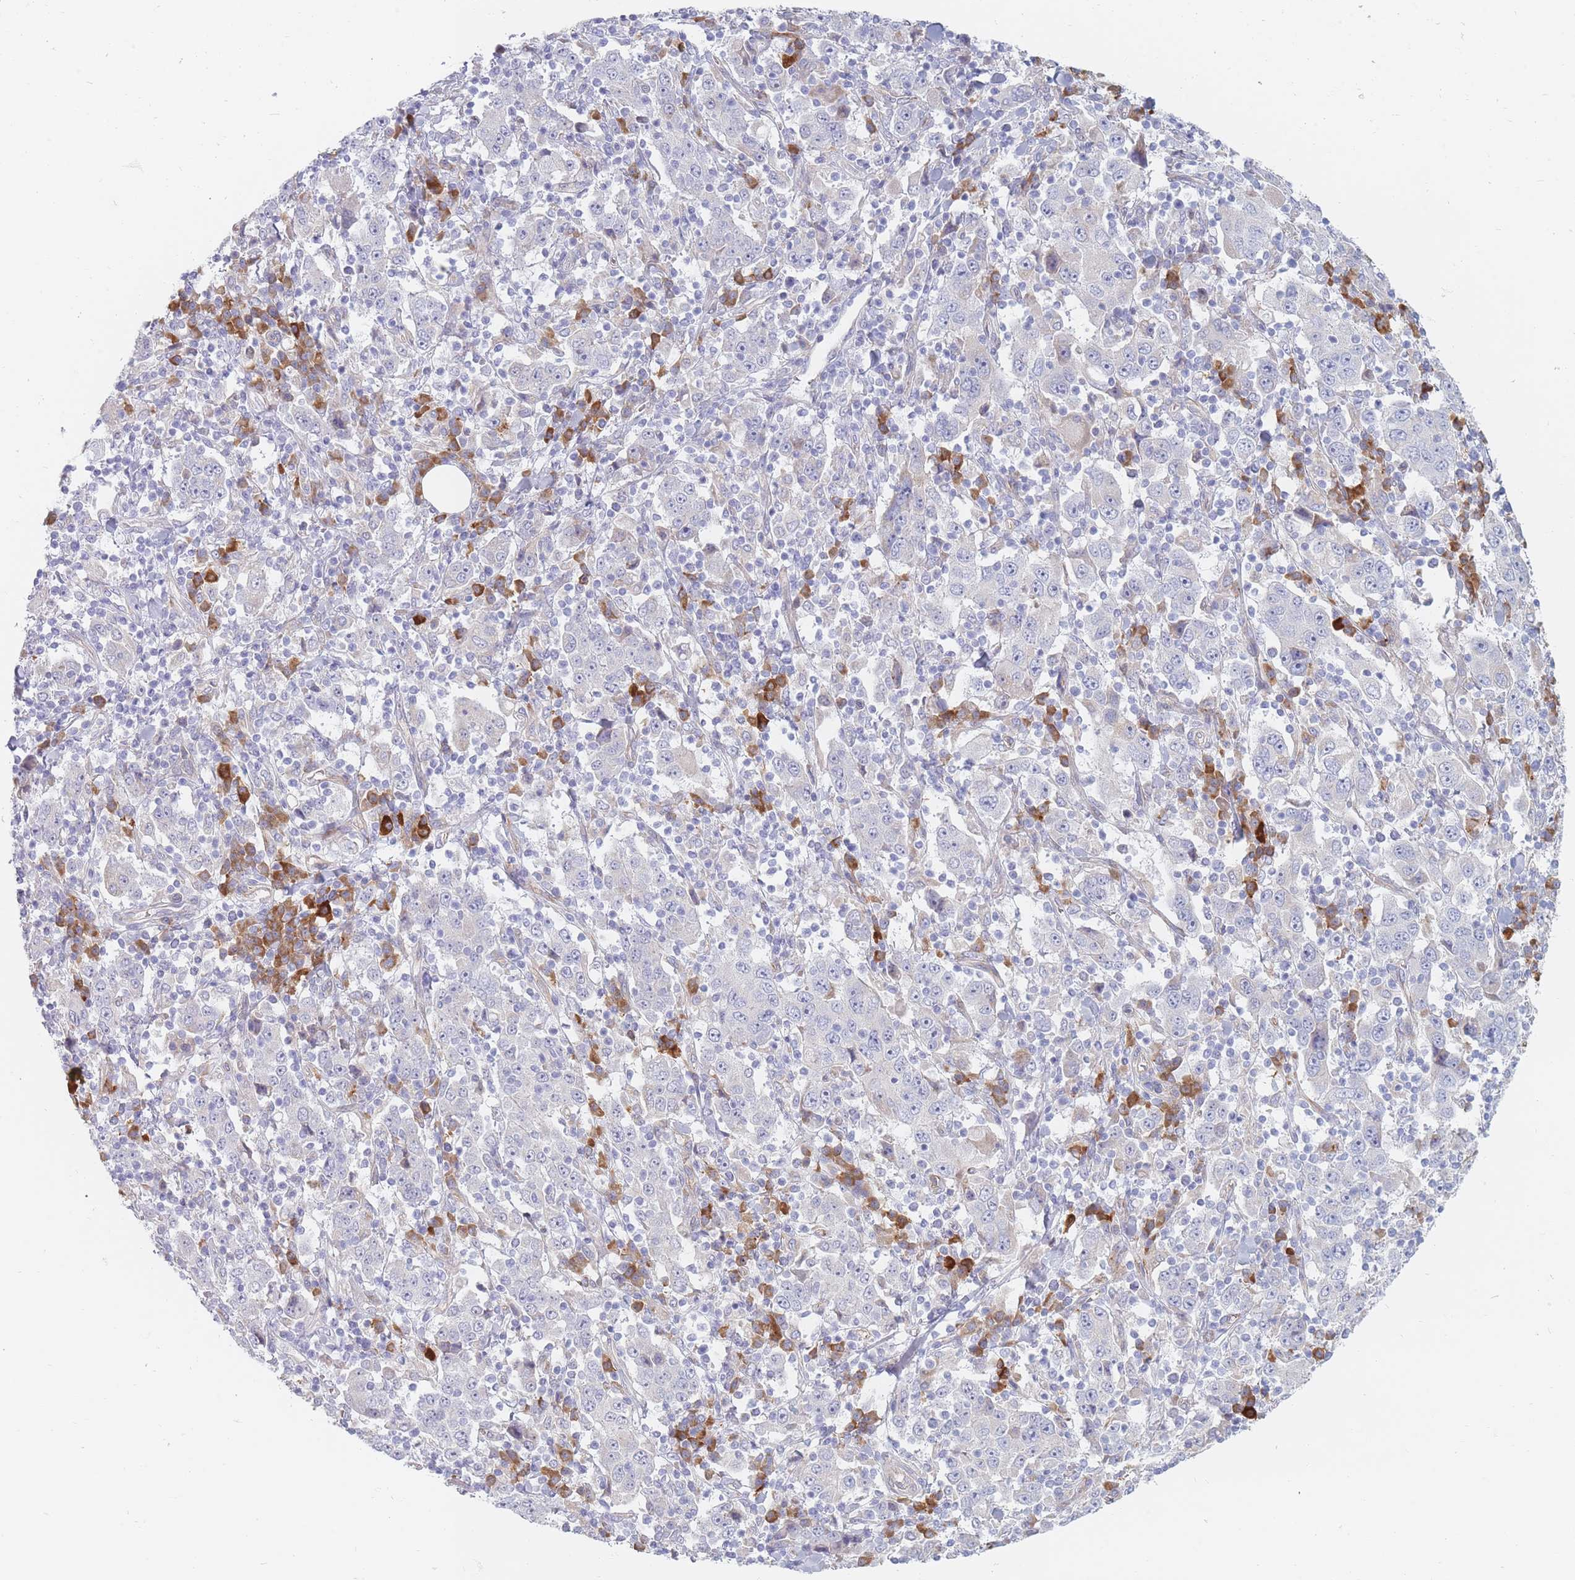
{"staining": {"intensity": "negative", "quantity": "none", "location": "none"}, "tissue": "stomach cancer", "cell_type": "Tumor cells", "image_type": "cancer", "snomed": [{"axis": "morphology", "description": "Normal tissue, NOS"}, {"axis": "morphology", "description": "Adenocarcinoma, NOS"}, {"axis": "topography", "description": "Stomach, upper"}, {"axis": "topography", "description": "Stomach"}], "caption": "This is a image of immunohistochemistry staining of stomach cancer (adenocarcinoma), which shows no staining in tumor cells.", "gene": "ERBIN", "patient": {"sex": "male", "age": 59}}